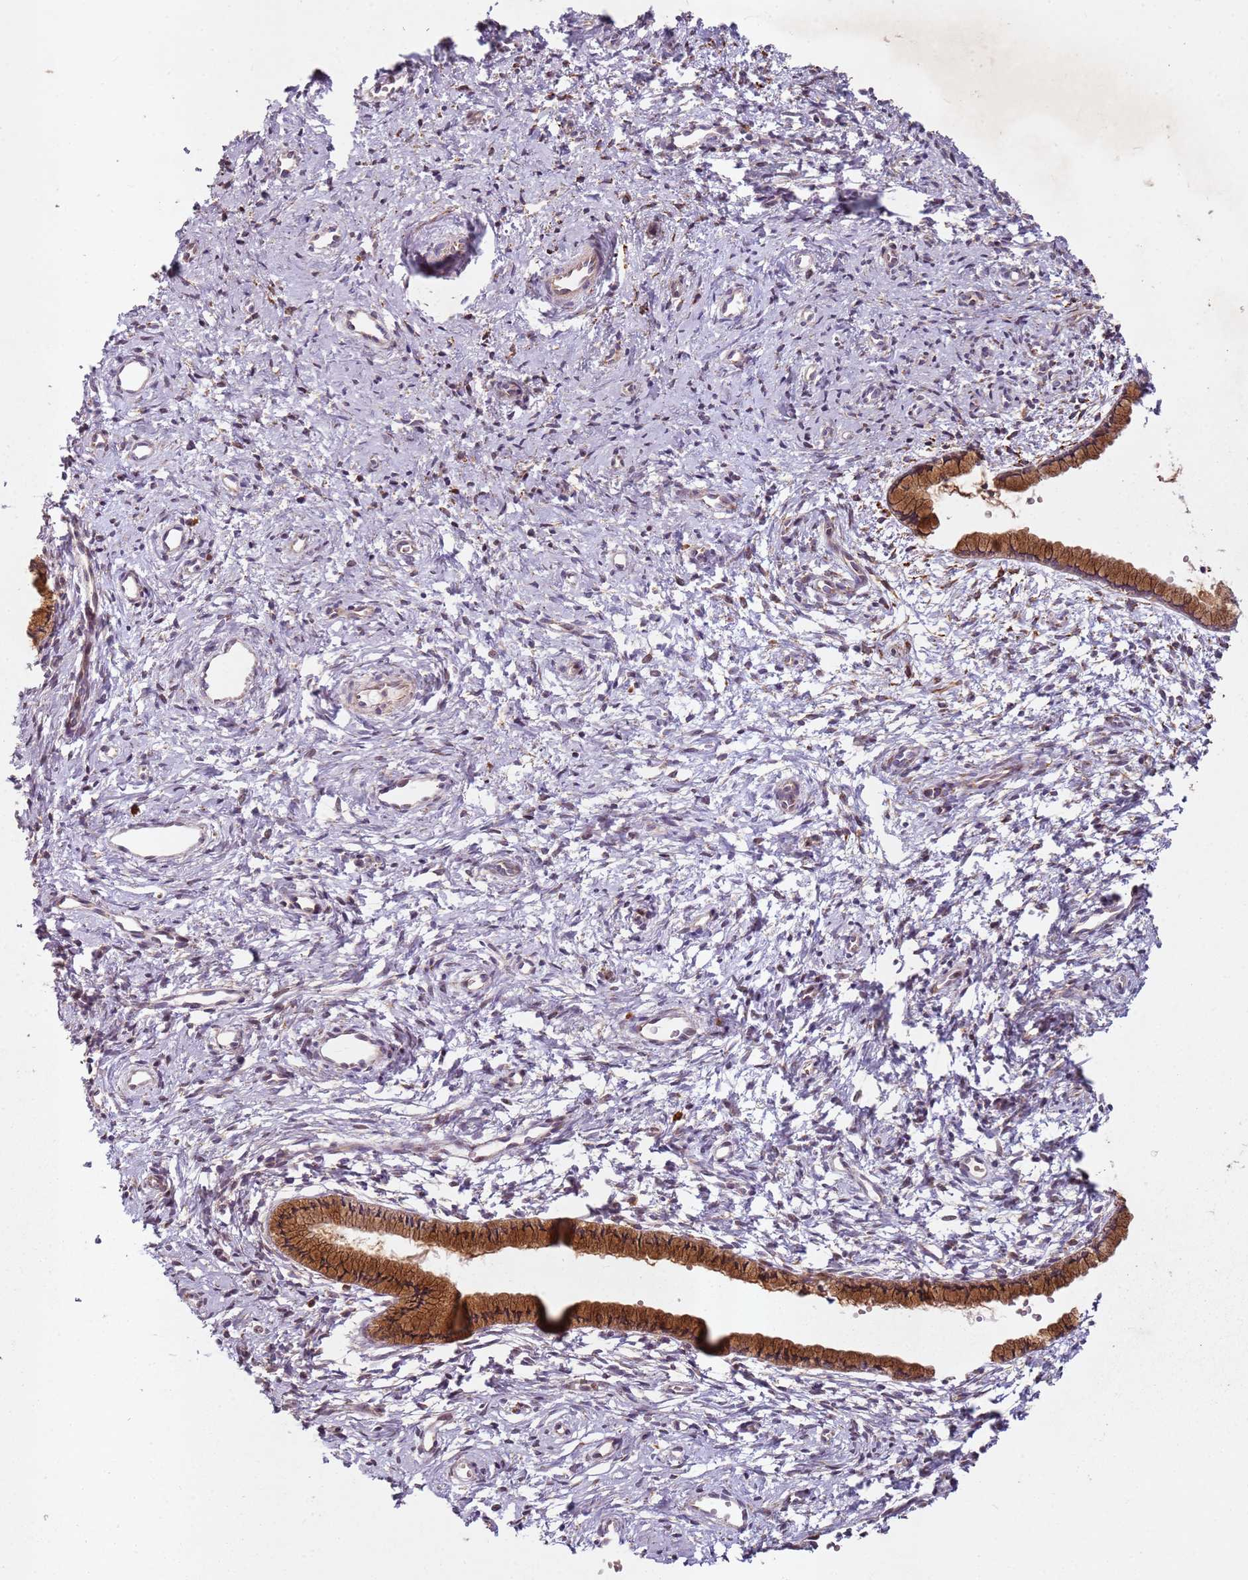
{"staining": {"intensity": "strong", "quantity": ">75%", "location": "cytoplasmic/membranous"}, "tissue": "cervix", "cell_type": "Glandular cells", "image_type": "normal", "snomed": [{"axis": "morphology", "description": "Normal tissue, NOS"}, {"axis": "topography", "description": "Cervix"}], "caption": "Cervix was stained to show a protein in brown. There is high levels of strong cytoplasmic/membranous expression in approximately >75% of glandular cells. Immunohistochemistry (ihc) stains the protein in brown and the nuclei are stained blue.", "gene": "ARFRP1", "patient": {"sex": "female", "age": 57}}